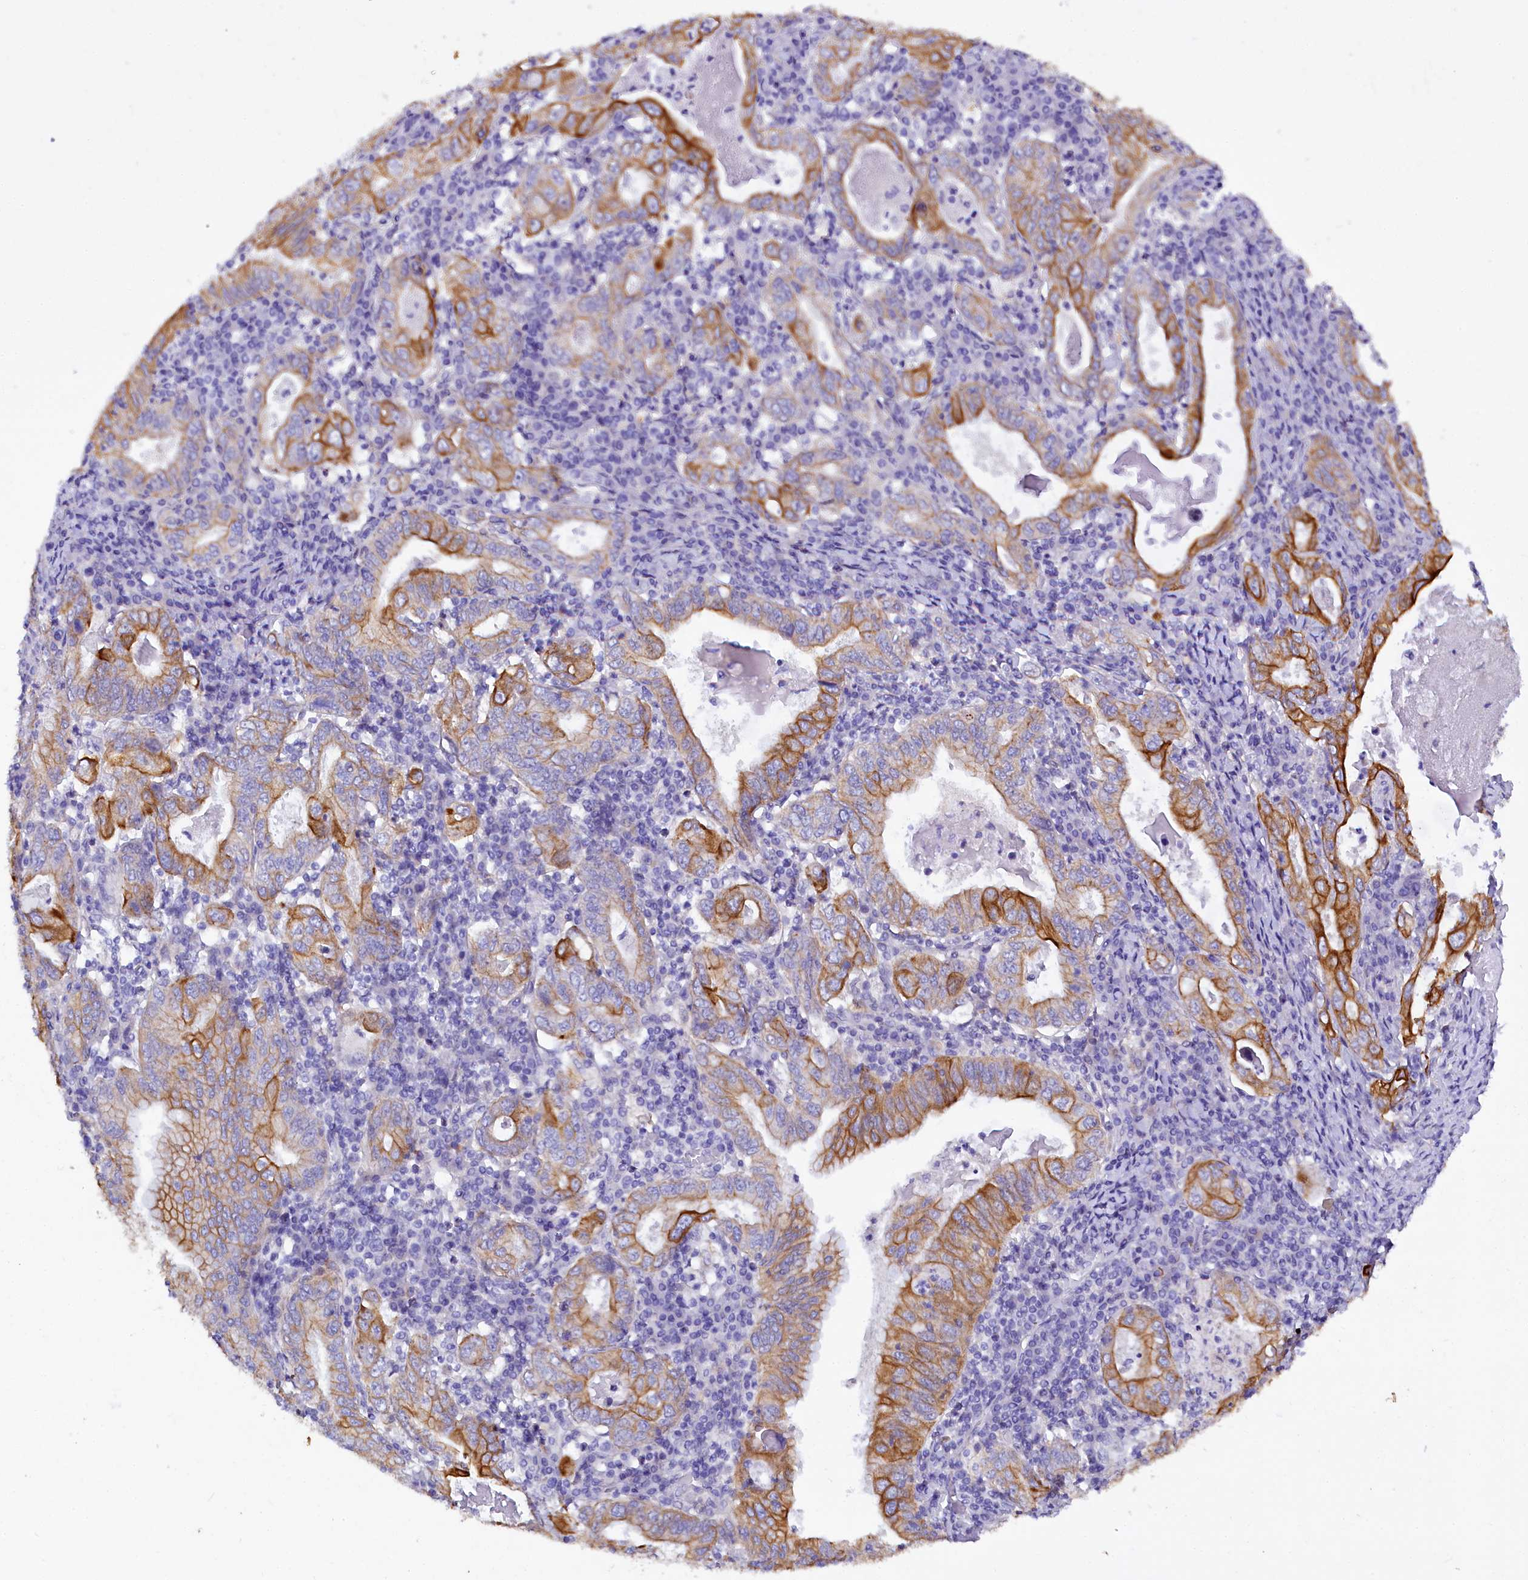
{"staining": {"intensity": "moderate", "quantity": ">75%", "location": "cytoplasmic/membranous"}, "tissue": "stomach cancer", "cell_type": "Tumor cells", "image_type": "cancer", "snomed": [{"axis": "morphology", "description": "Normal tissue, NOS"}, {"axis": "morphology", "description": "Adenocarcinoma, NOS"}, {"axis": "topography", "description": "Esophagus"}, {"axis": "topography", "description": "Stomach, upper"}, {"axis": "topography", "description": "Peripheral nerve tissue"}], "caption": "Moderate cytoplasmic/membranous positivity is appreciated in approximately >75% of tumor cells in adenocarcinoma (stomach).", "gene": "FAAP20", "patient": {"sex": "male", "age": 62}}